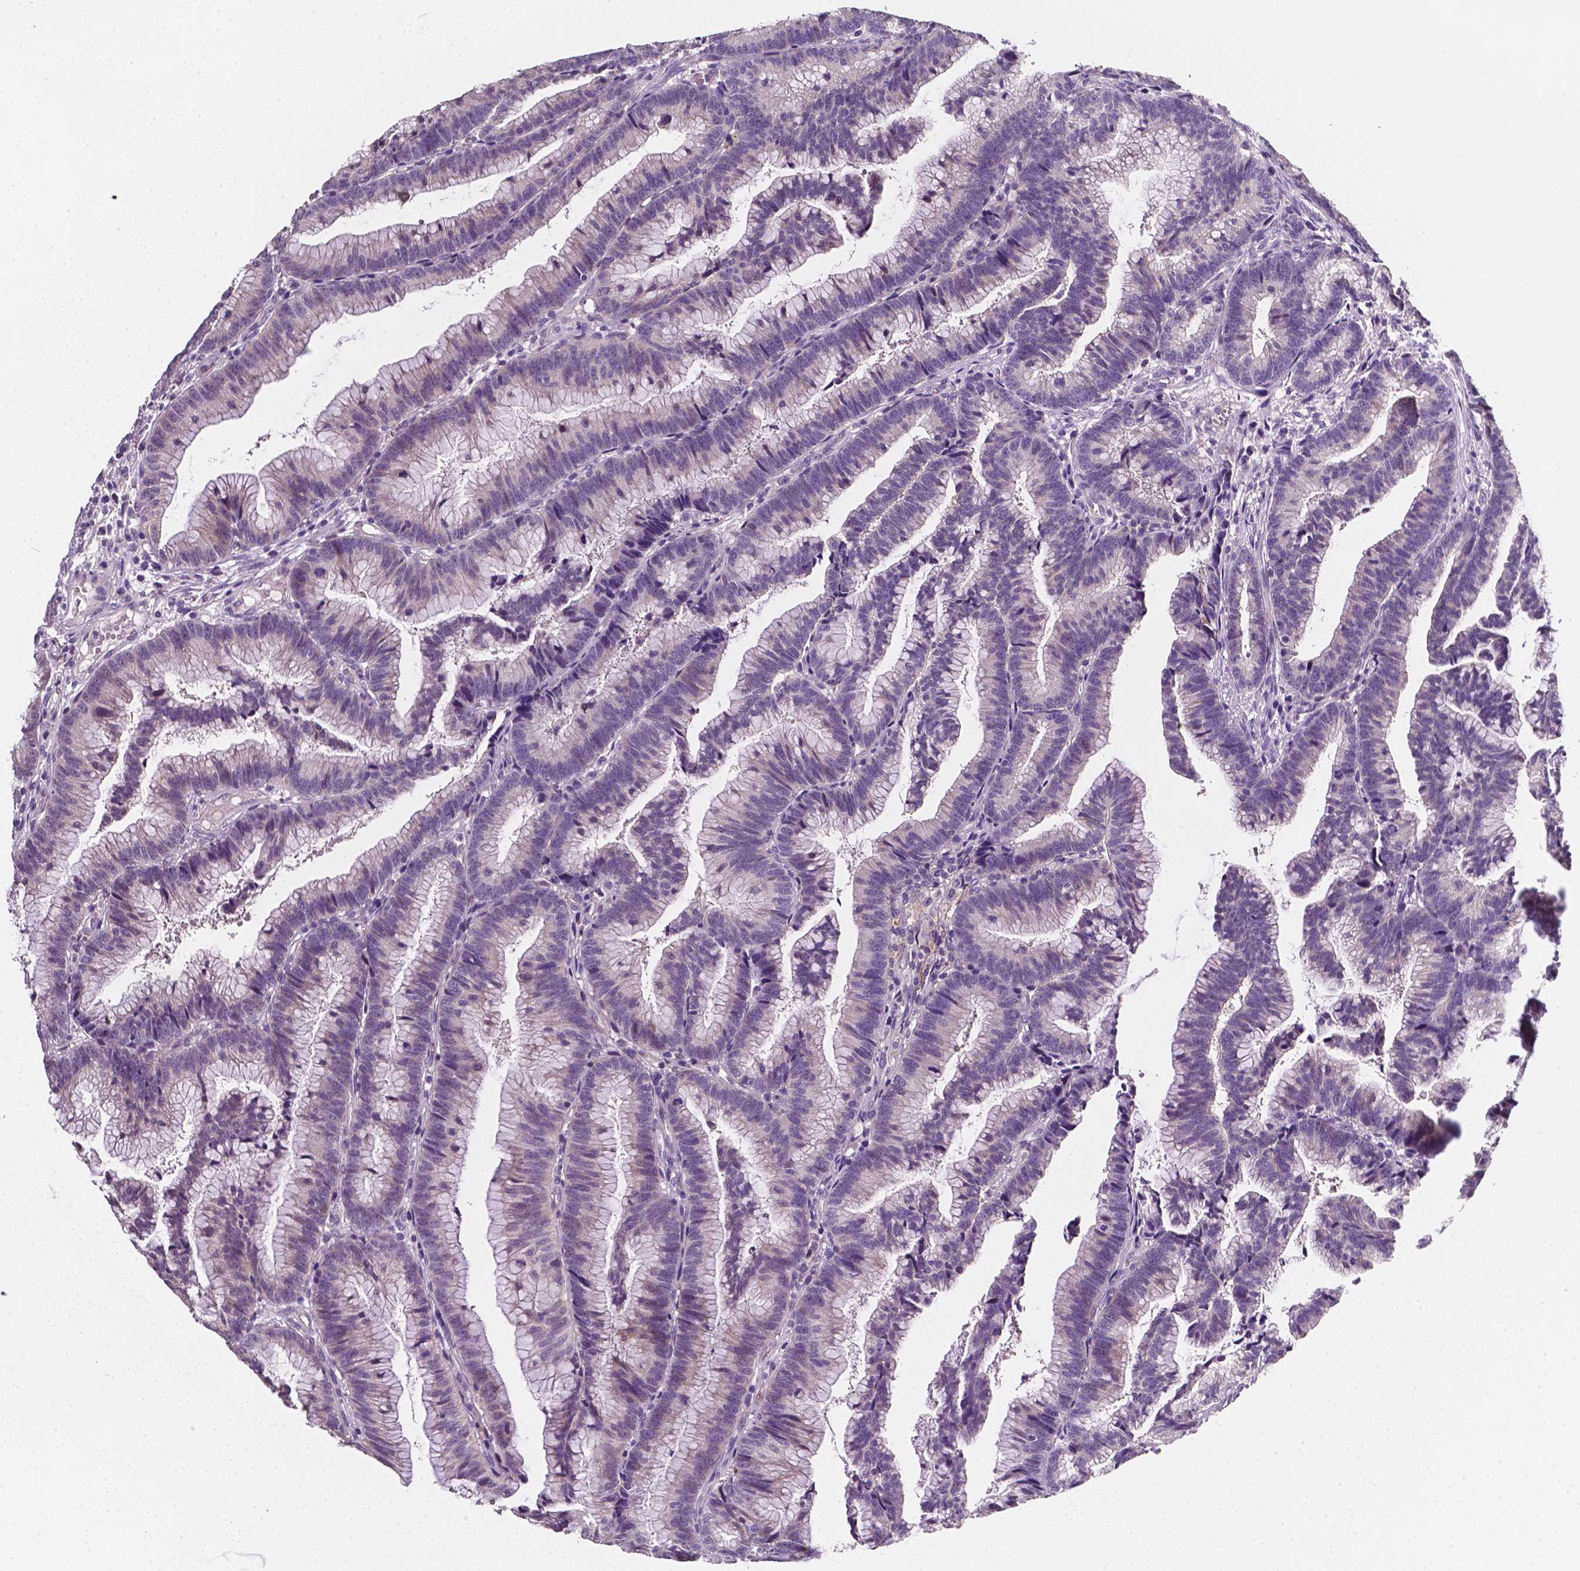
{"staining": {"intensity": "weak", "quantity": "<25%", "location": "cytoplasmic/membranous"}, "tissue": "colorectal cancer", "cell_type": "Tumor cells", "image_type": "cancer", "snomed": [{"axis": "morphology", "description": "Adenocarcinoma, NOS"}, {"axis": "topography", "description": "Colon"}], "caption": "The image demonstrates no staining of tumor cells in colorectal adenocarcinoma.", "gene": "EGFR", "patient": {"sex": "female", "age": 78}}